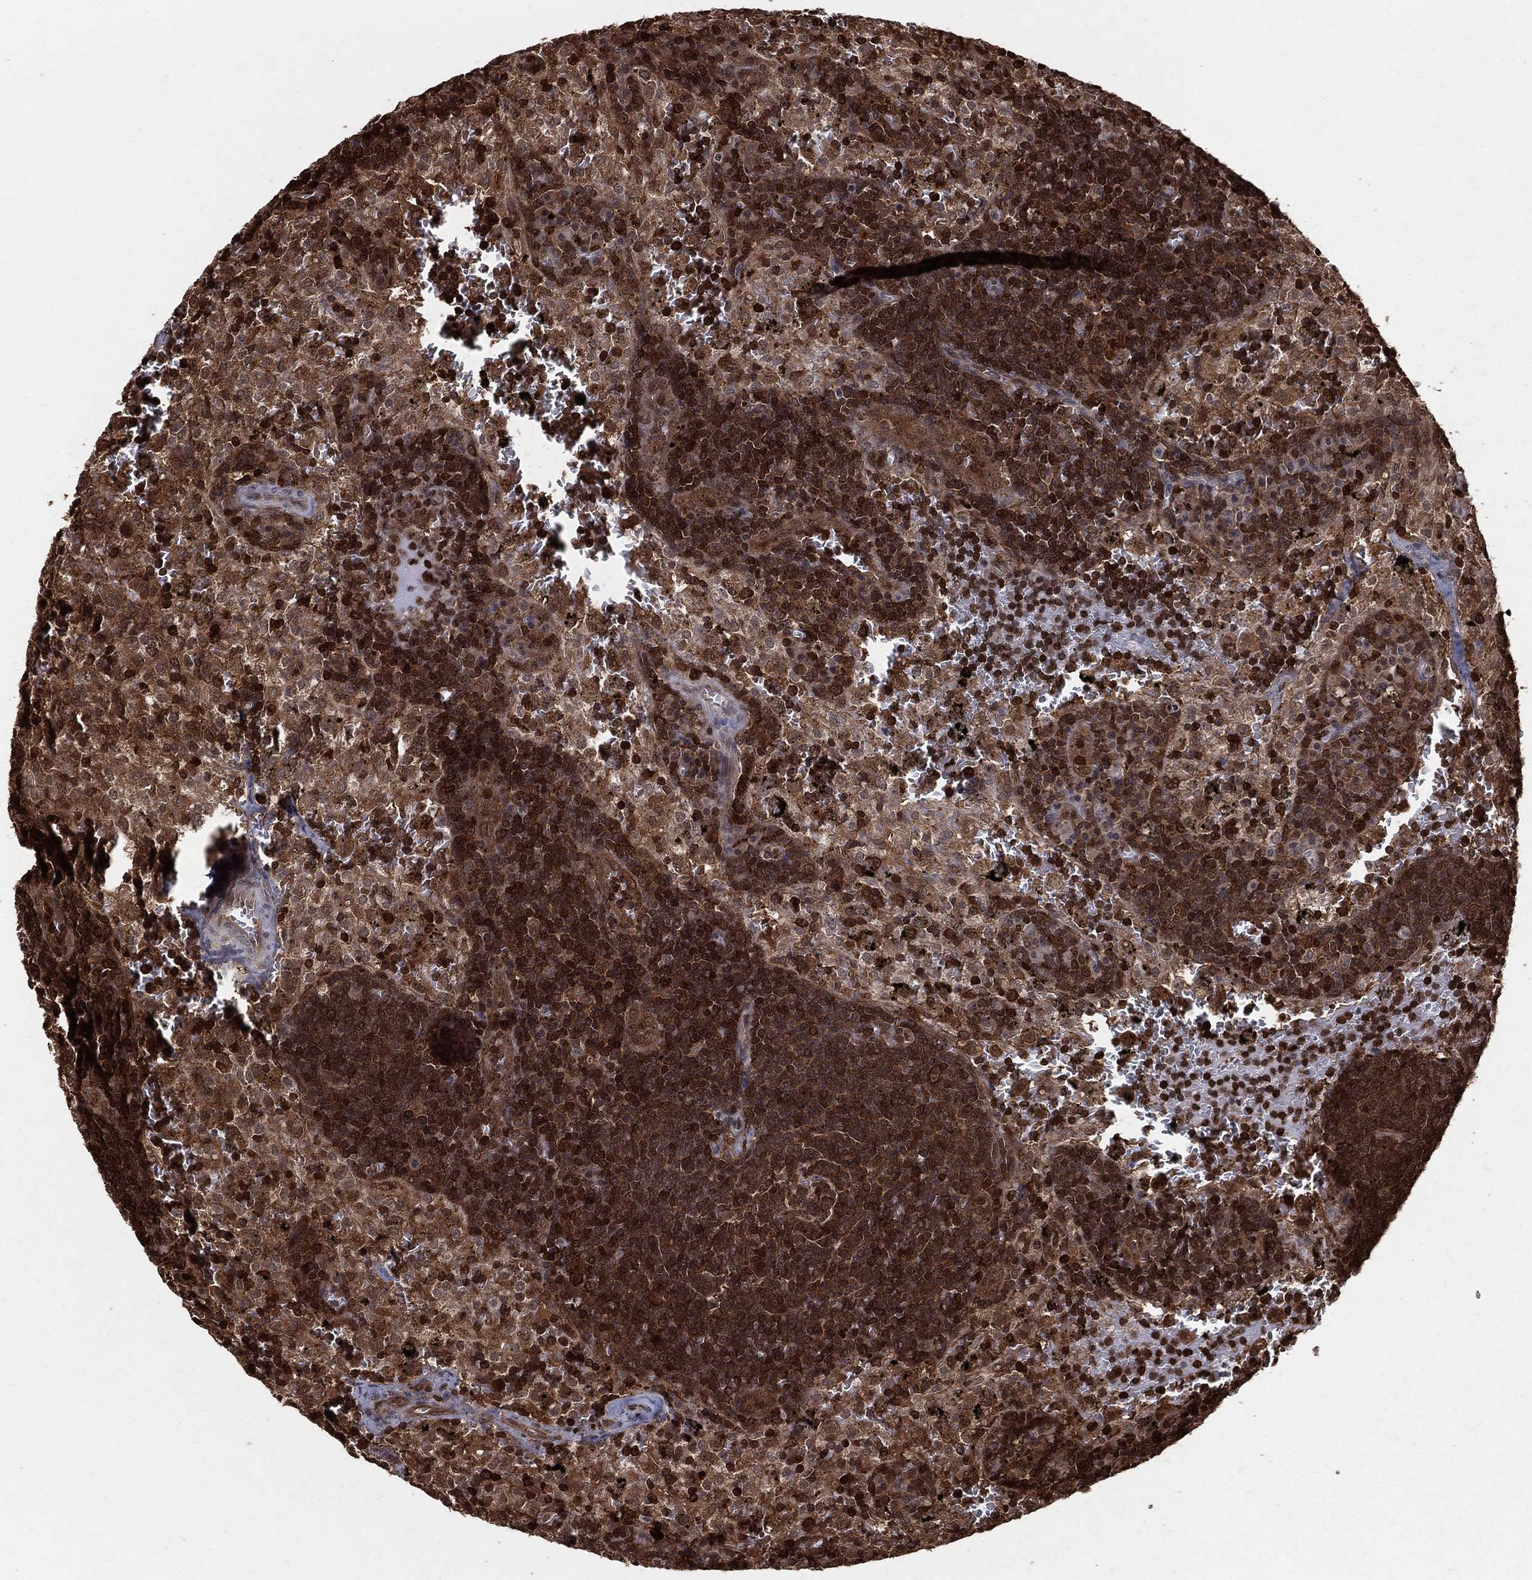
{"staining": {"intensity": "strong", "quantity": "25%-75%", "location": "nuclear"}, "tissue": "lymph node", "cell_type": "Non-germinal center cells", "image_type": "normal", "snomed": [{"axis": "morphology", "description": "Normal tissue, NOS"}, {"axis": "topography", "description": "Lymph node"}], "caption": "High-power microscopy captured an IHC histopathology image of unremarkable lymph node, revealing strong nuclear positivity in approximately 25%-75% of non-germinal center cells. Nuclei are stained in blue.", "gene": "ENO1", "patient": {"sex": "male", "age": 62}}